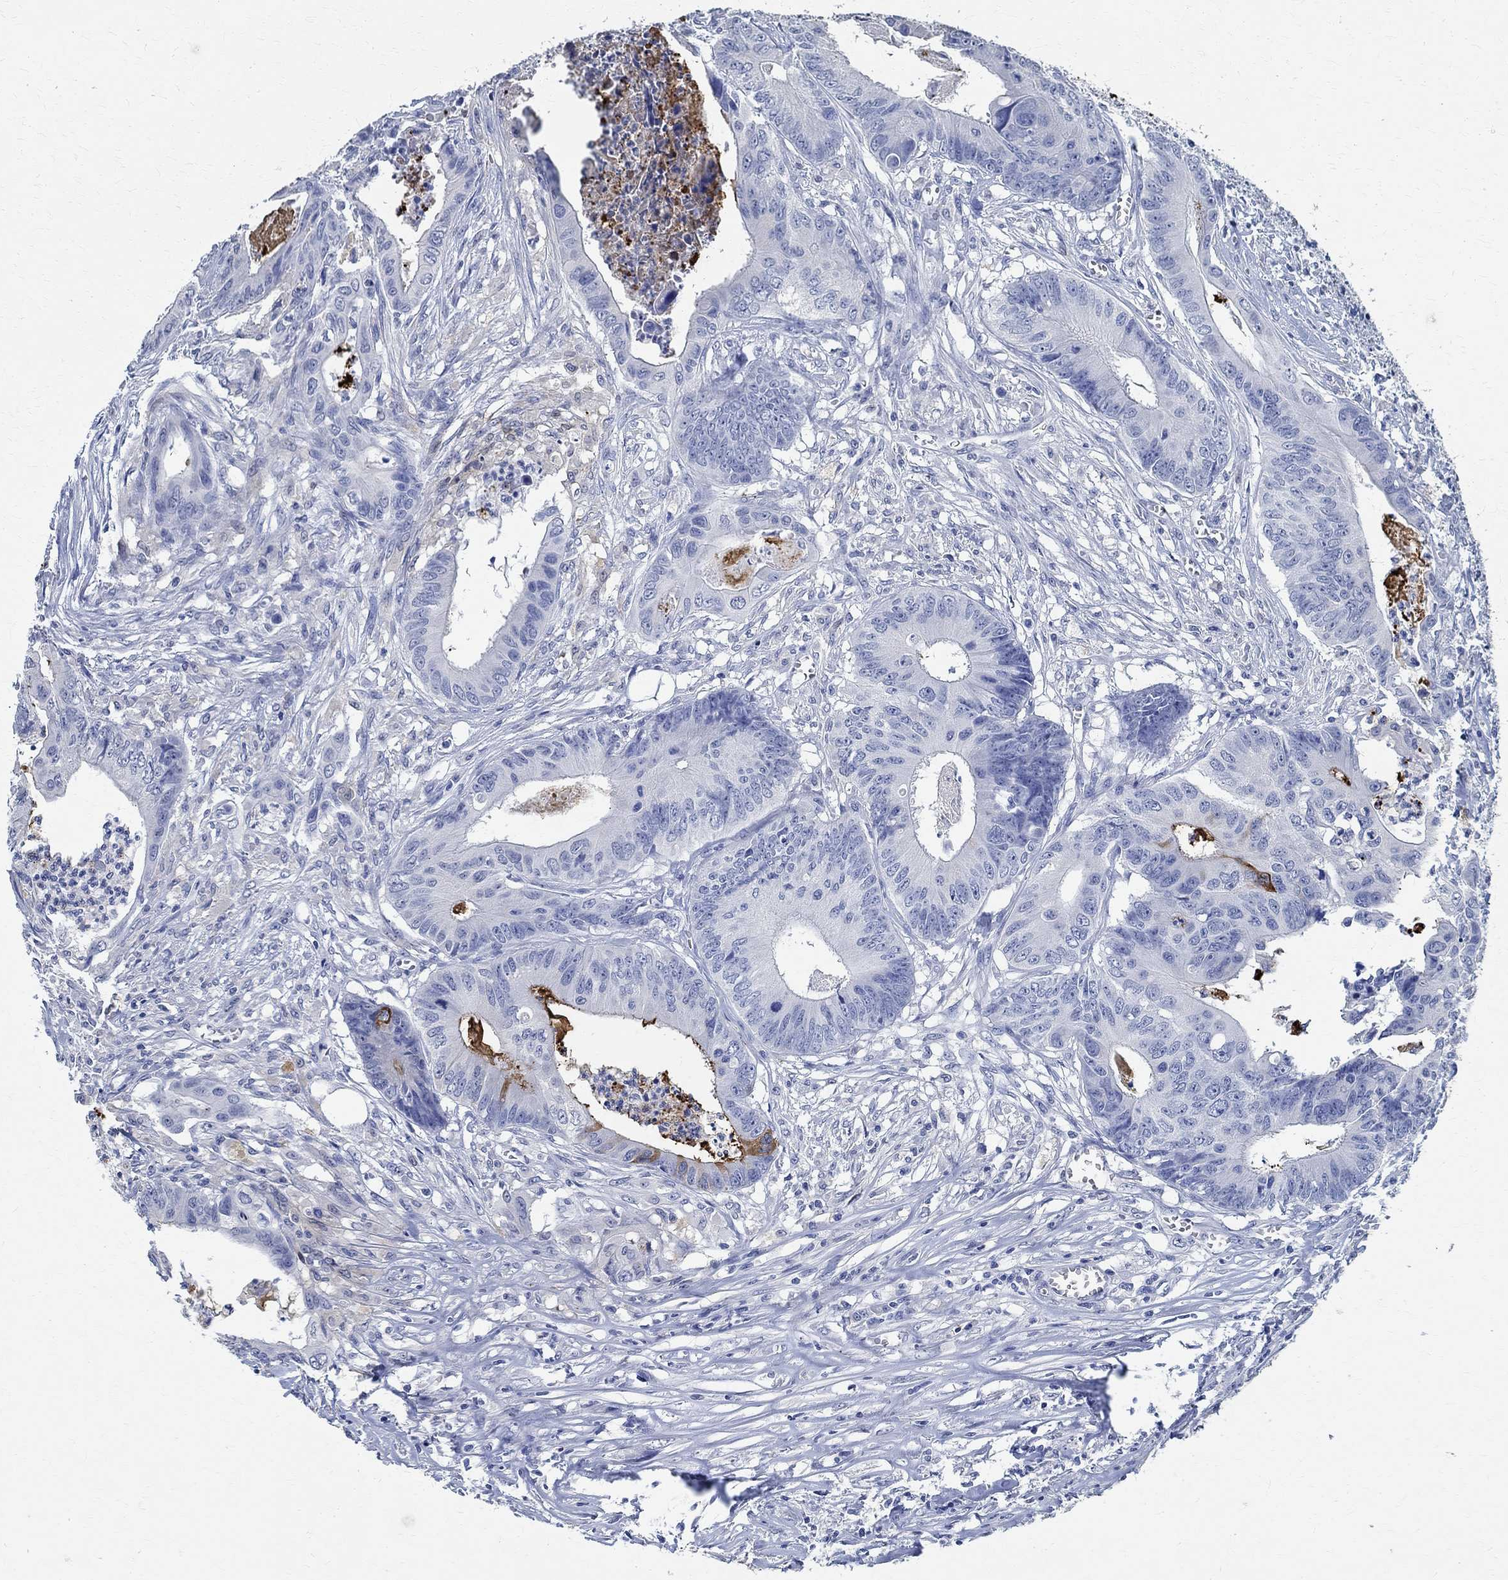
{"staining": {"intensity": "negative", "quantity": "none", "location": "none"}, "tissue": "colorectal cancer", "cell_type": "Tumor cells", "image_type": "cancer", "snomed": [{"axis": "morphology", "description": "Adenocarcinoma, NOS"}, {"axis": "topography", "description": "Colon"}], "caption": "Human adenocarcinoma (colorectal) stained for a protein using IHC displays no staining in tumor cells.", "gene": "TMEM221", "patient": {"sex": "male", "age": 84}}